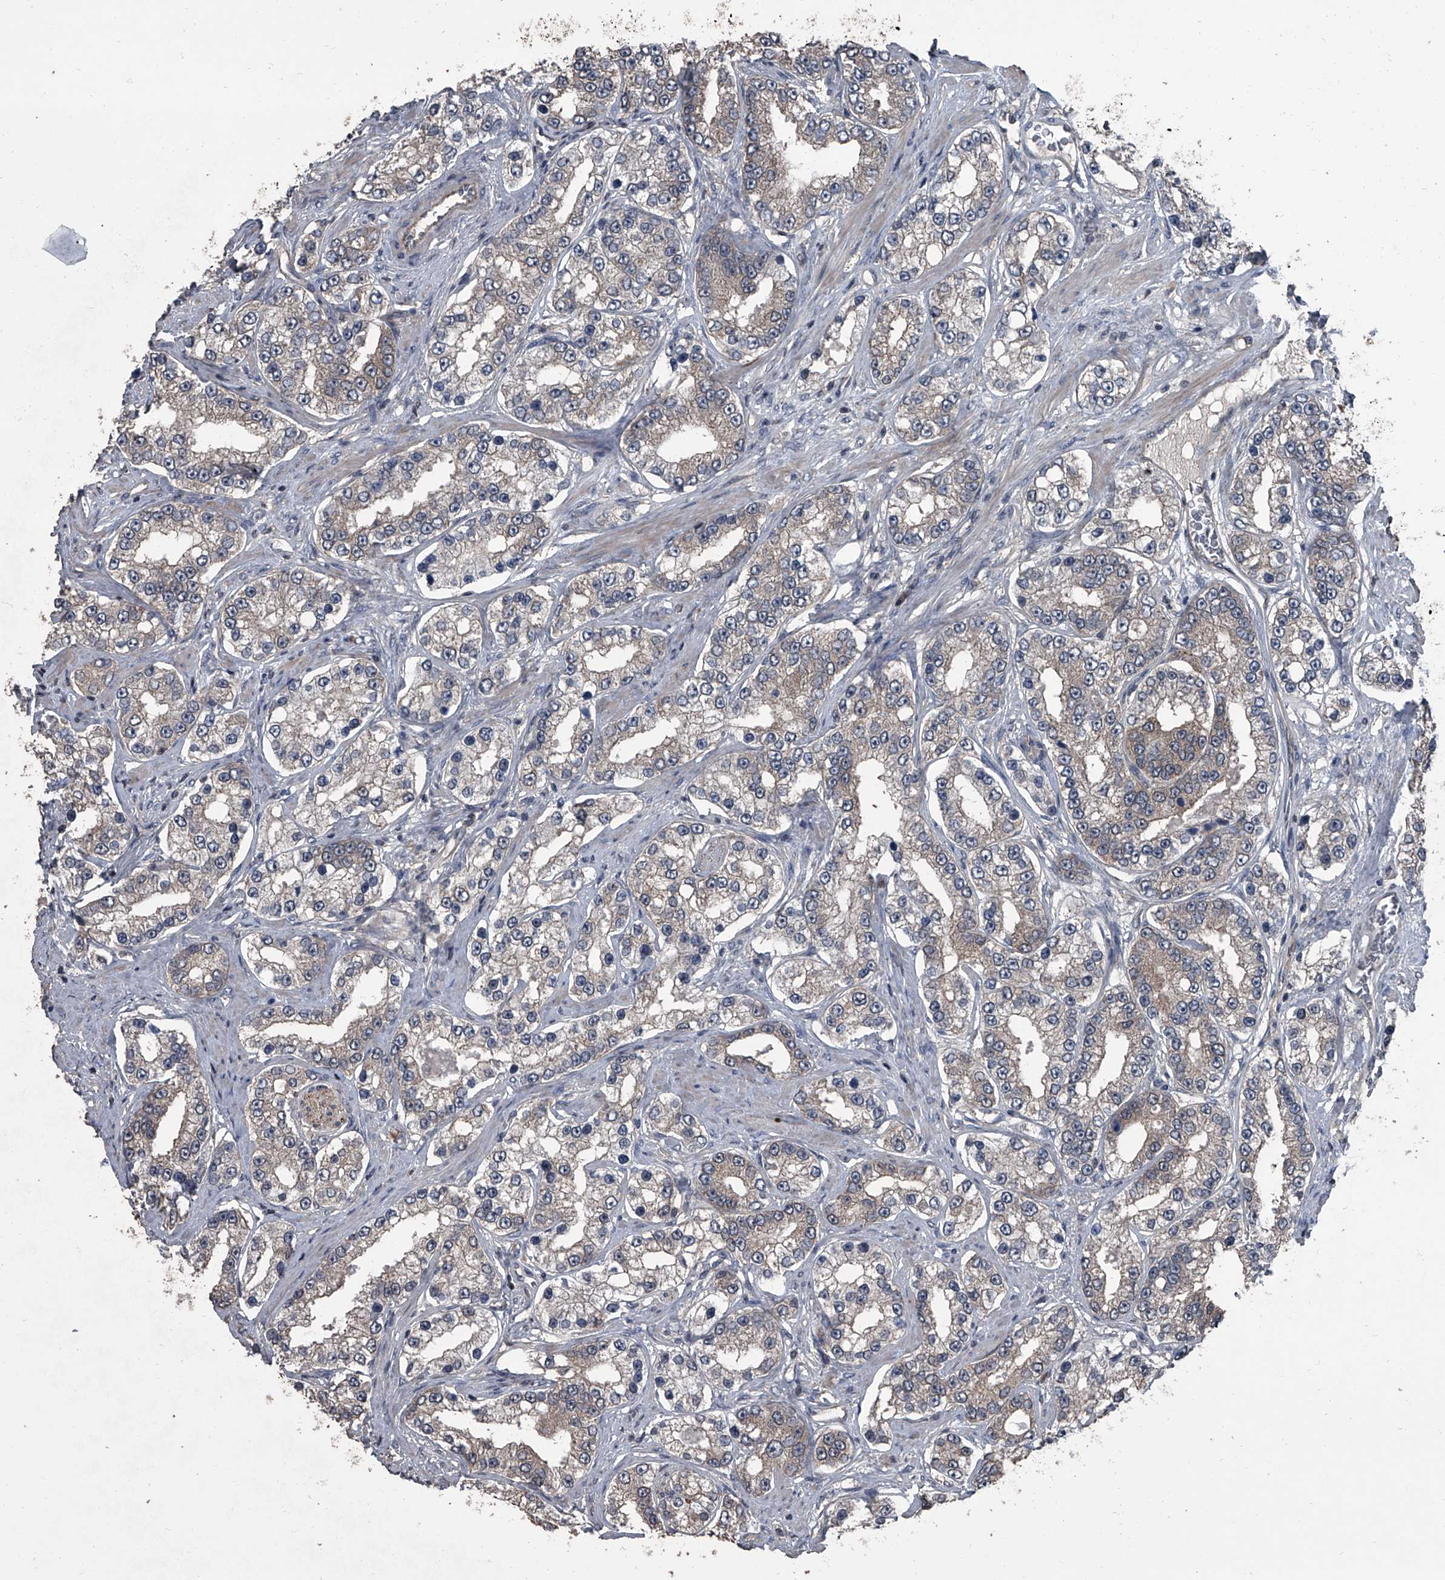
{"staining": {"intensity": "weak", "quantity": "25%-75%", "location": "cytoplasmic/membranous"}, "tissue": "prostate cancer", "cell_type": "Tumor cells", "image_type": "cancer", "snomed": [{"axis": "morphology", "description": "Normal tissue, NOS"}, {"axis": "morphology", "description": "Adenocarcinoma, High grade"}, {"axis": "topography", "description": "Prostate"}], "caption": "This is an image of IHC staining of high-grade adenocarcinoma (prostate), which shows weak expression in the cytoplasmic/membranous of tumor cells.", "gene": "OARD1", "patient": {"sex": "male", "age": 83}}